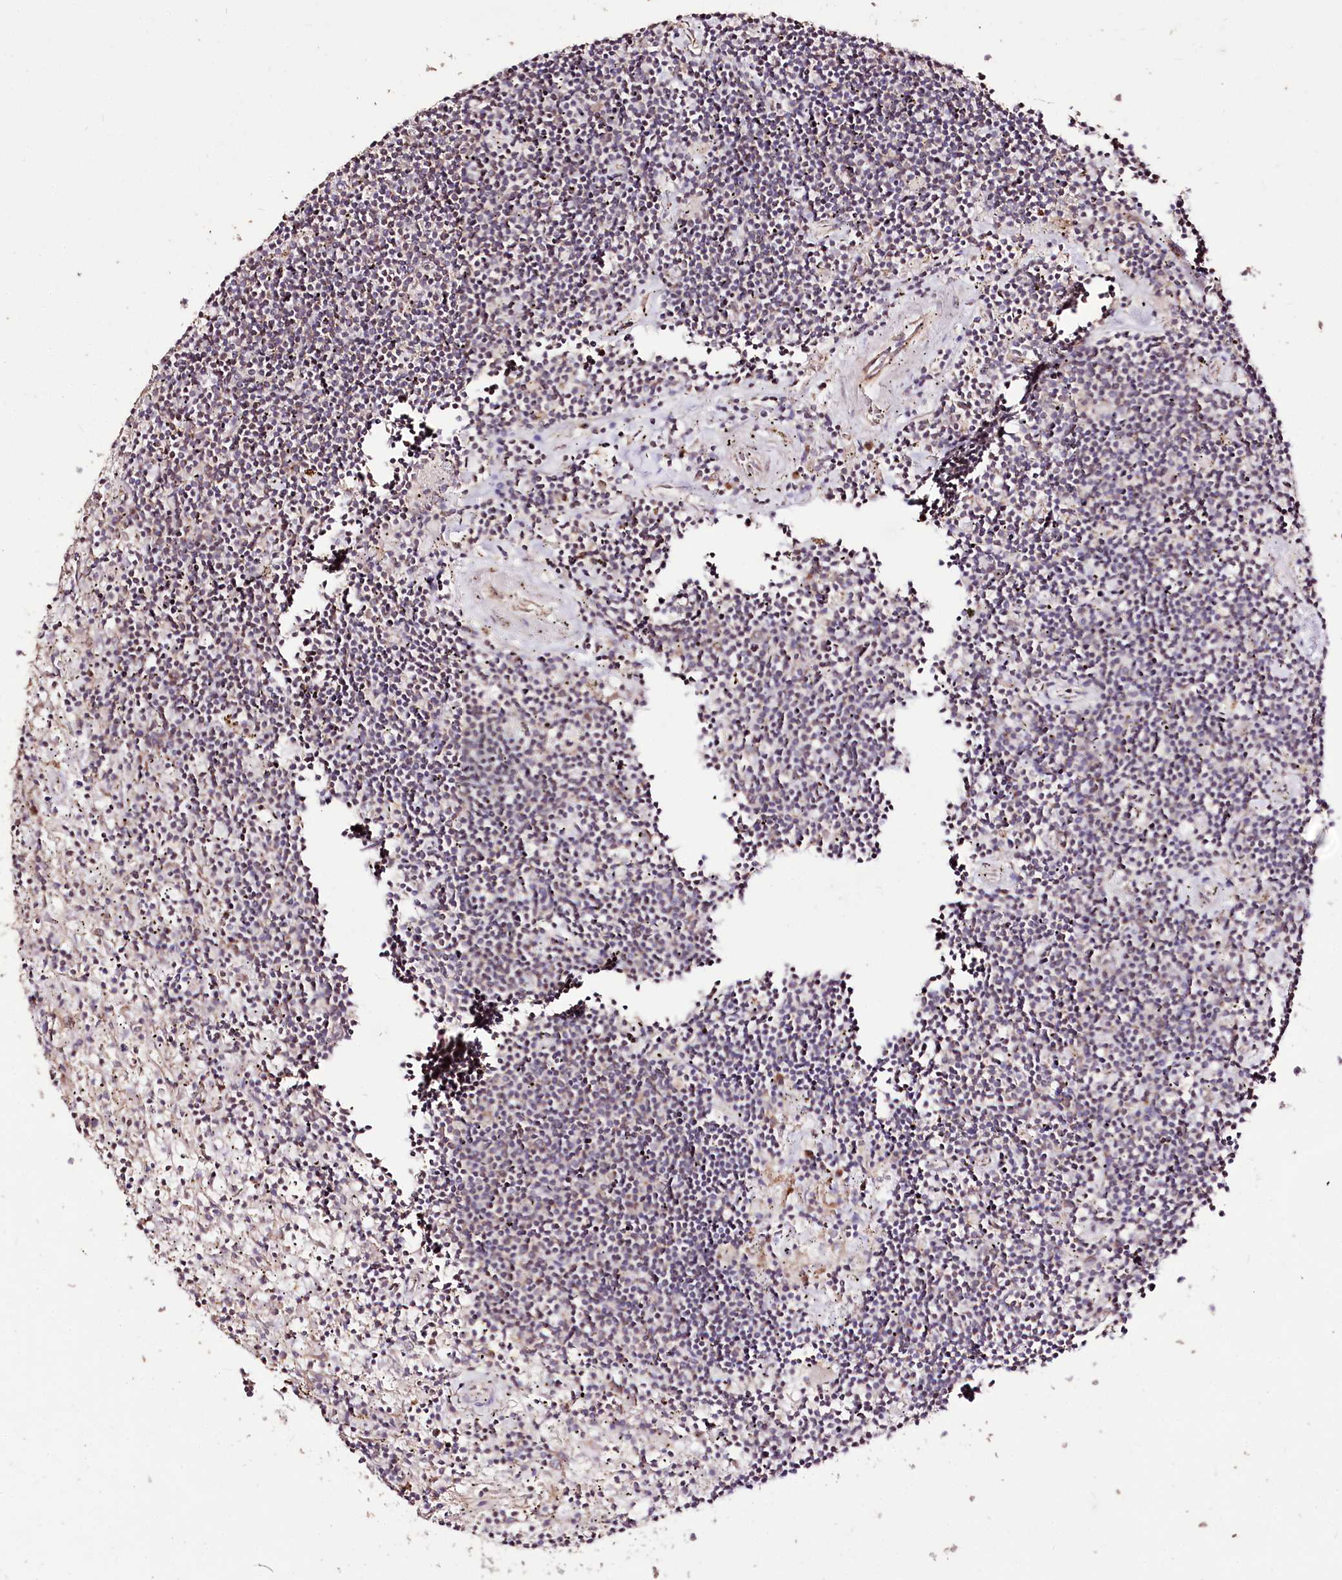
{"staining": {"intensity": "negative", "quantity": "none", "location": "none"}, "tissue": "lymphoma", "cell_type": "Tumor cells", "image_type": "cancer", "snomed": [{"axis": "morphology", "description": "Malignant lymphoma, non-Hodgkin's type, Low grade"}, {"axis": "topography", "description": "Spleen"}], "caption": "The immunohistochemistry (IHC) histopathology image has no significant expression in tumor cells of lymphoma tissue.", "gene": "CARD19", "patient": {"sex": "male", "age": 76}}